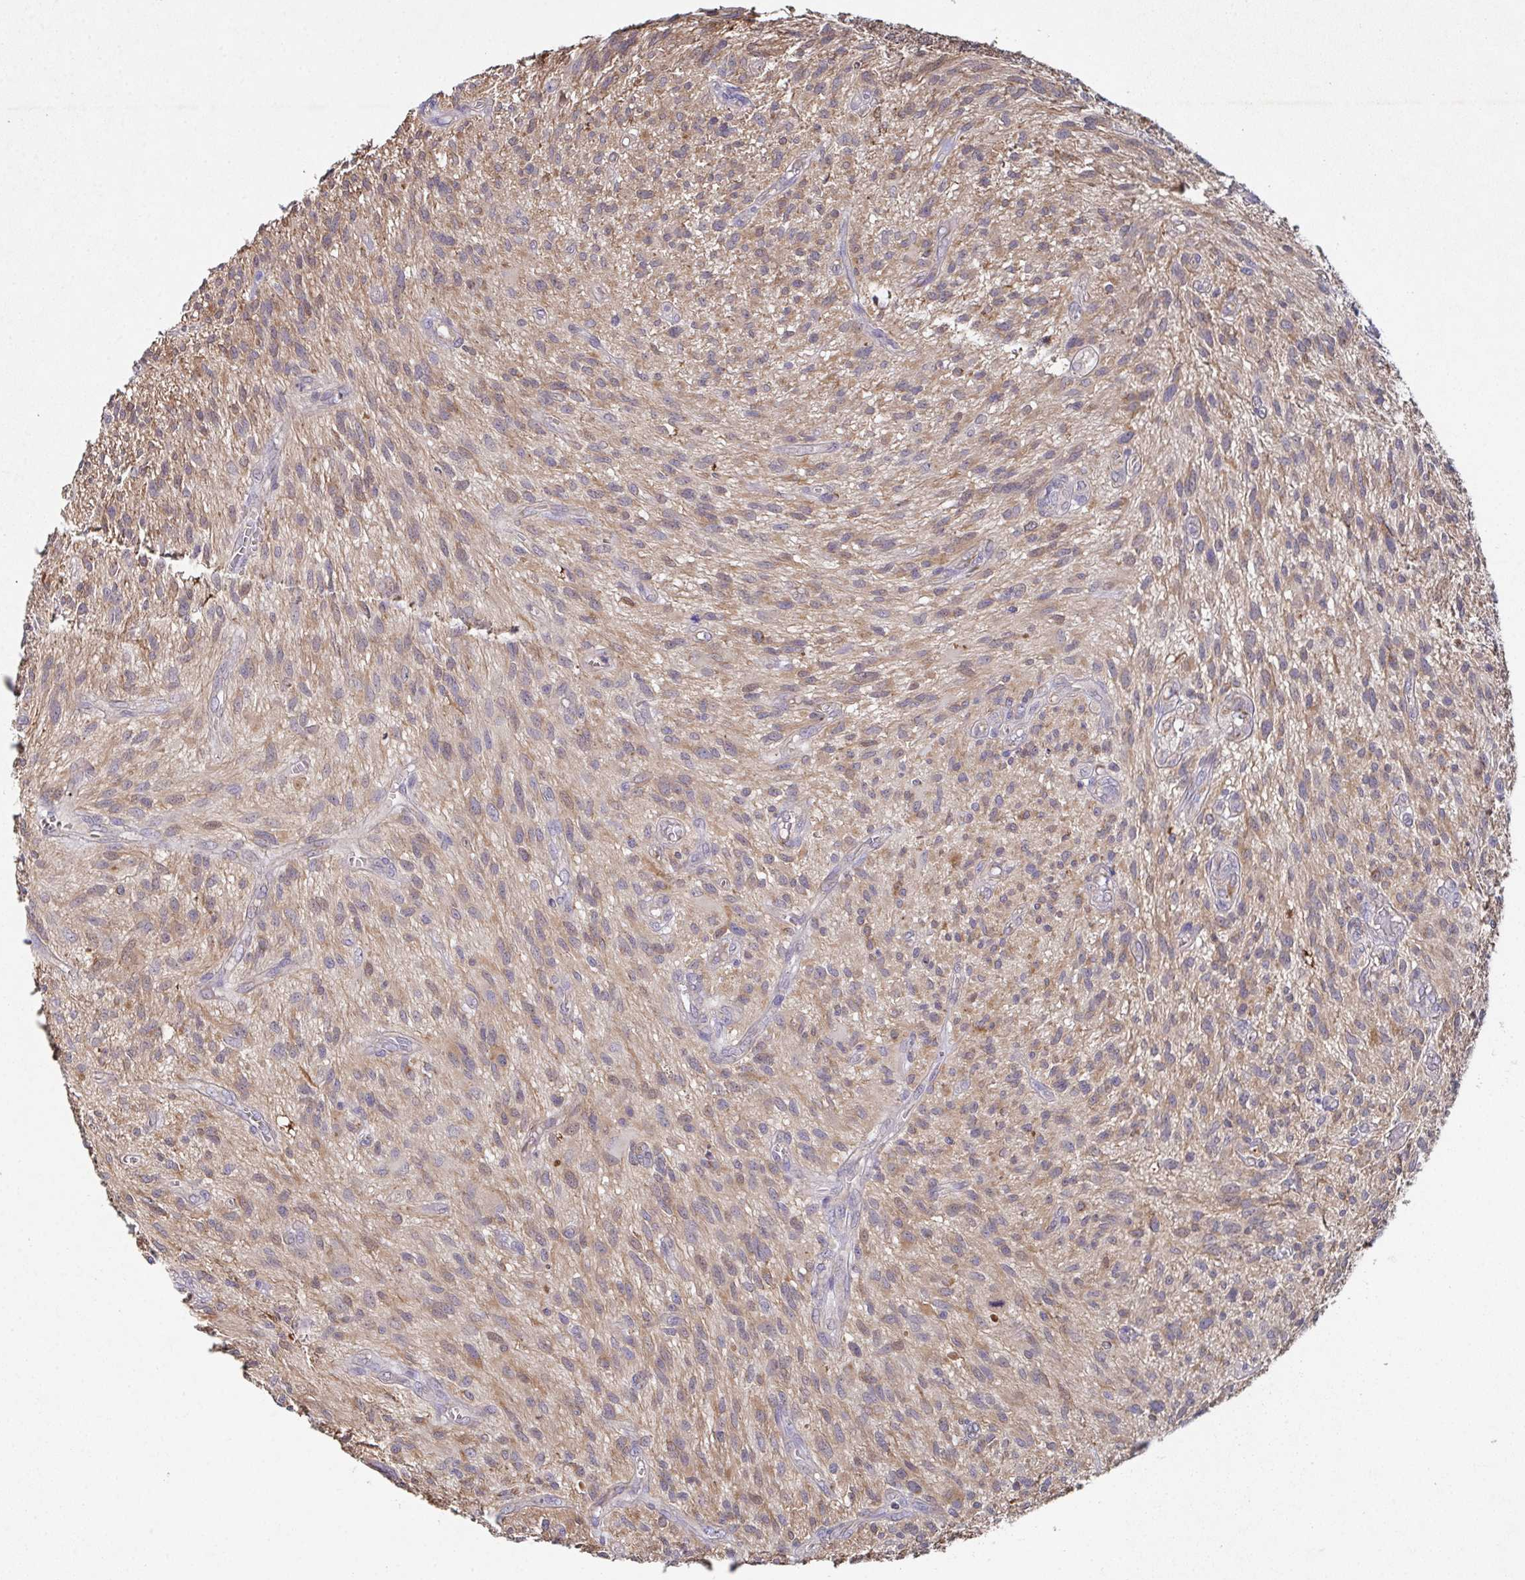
{"staining": {"intensity": "weak", "quantity": ">75%", "location": "cytoplasmic/membranous"}, "tissue": "glioma", "cell_type": "Tumor cells", "image_type": "cancer", "snomed": [{"axis": "morphology", "description": "Glioma, malignant, High grade"}, {"axis": "topography", "description": "Brain"}], "caption": "Protein expression by immunohistochemistry exhibits weak cytoplasmic/membranous positivity in approximately >75% of tumor cells in malignant glioma (high-grade).", "gene": "MT-ND3", "patient": {"sex": "male", "age": 75}}